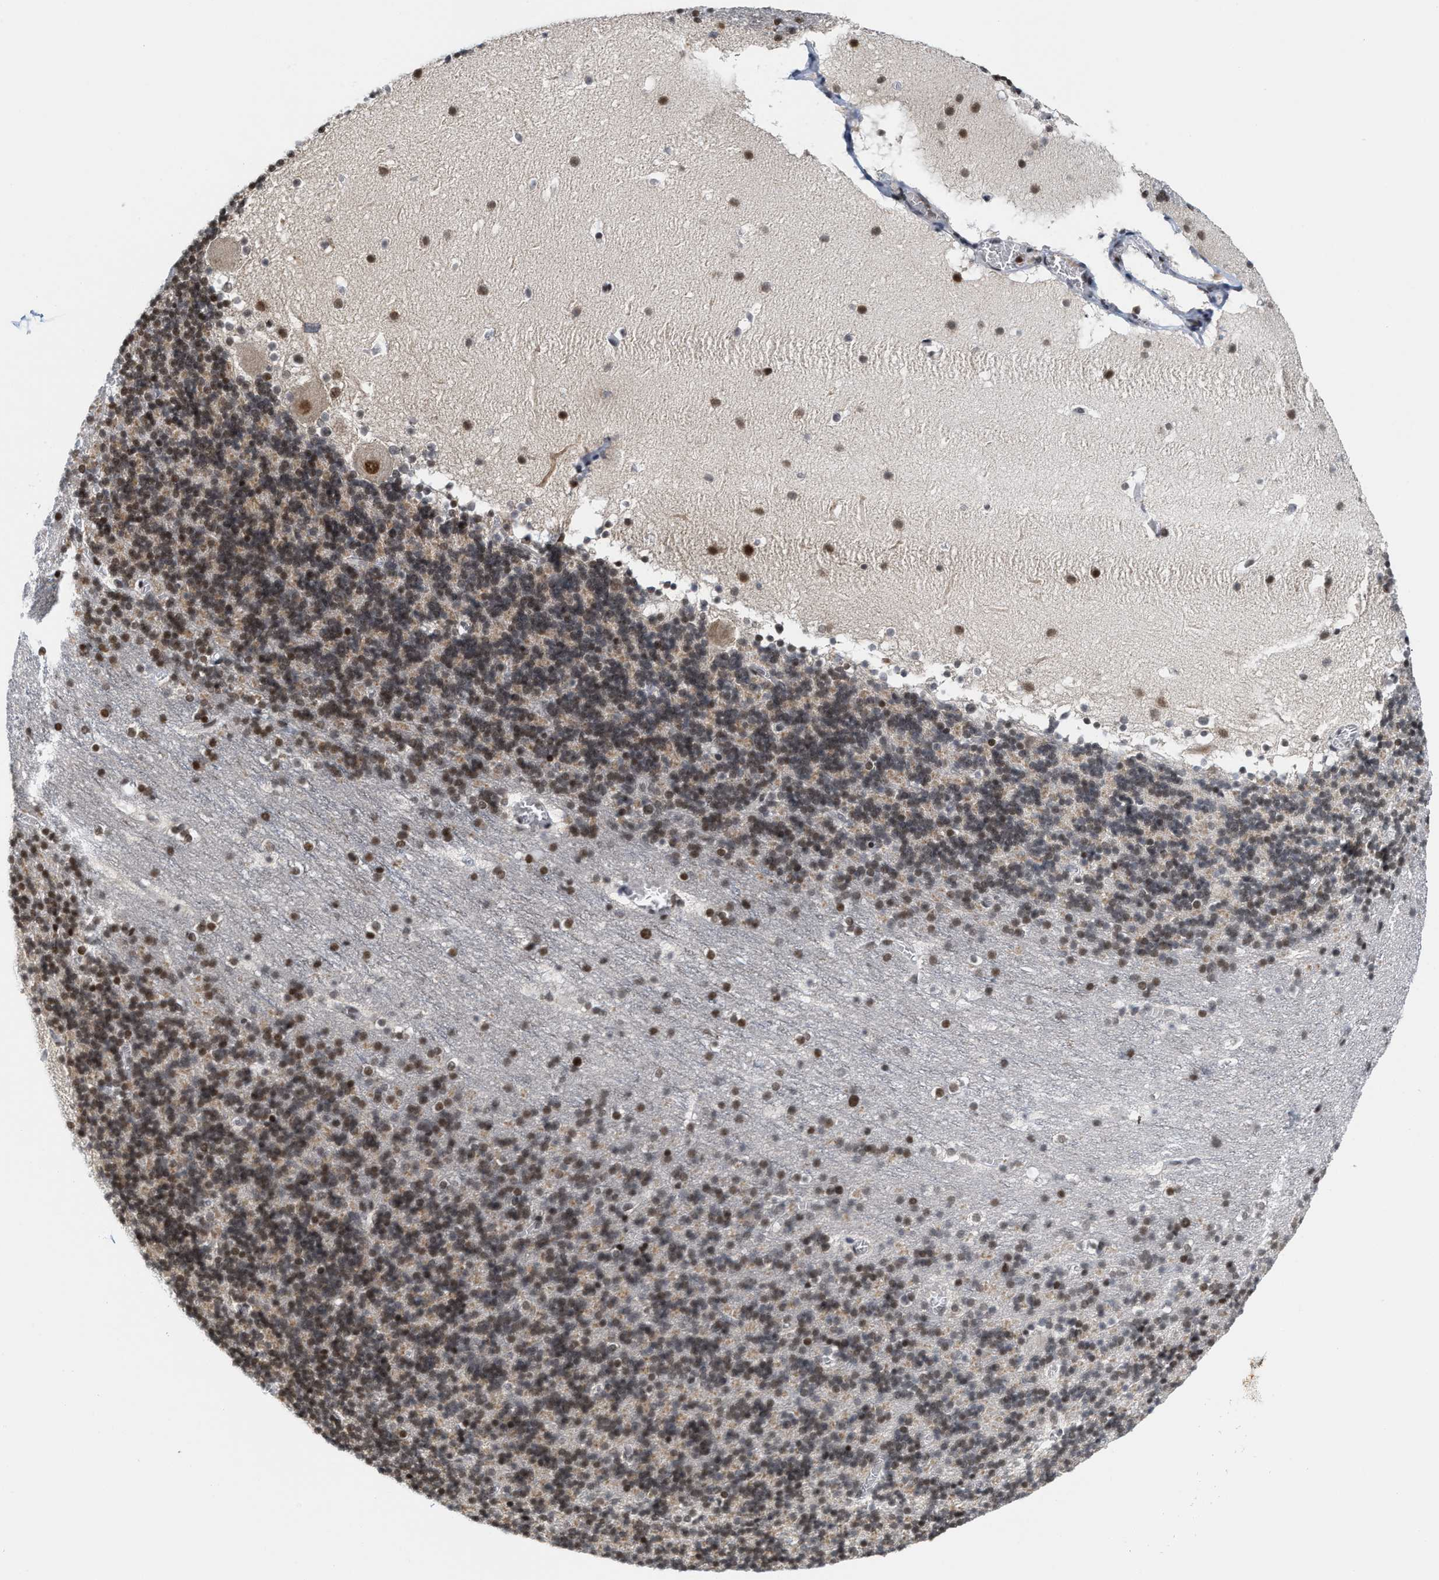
{"staining": {"intensity": "moderate", "quantity": "25%-75%", "location": "nuclear"}, "tissue": "cerebellum", "cell_type": "Cells in granular layer", "image_type": "normal", "snomed": [{"axis": "morphology", "description": "Normal tissue, NOS"}, {"axis": "topography", "description": "Cerebellum"}], "caption": "DAB immunohistochemical staining of normal cerebellum displays moderate nuclear protein staining in about 25%-75% of cells in granular layer. The staining was performed using DAB to visualize the protein expression in brown, while the nuclei were stained in blue with hematoxylin (Magnification: 20x).", "gene": "ANKRD6", "patient": {"sex": "male", "age": 45}}